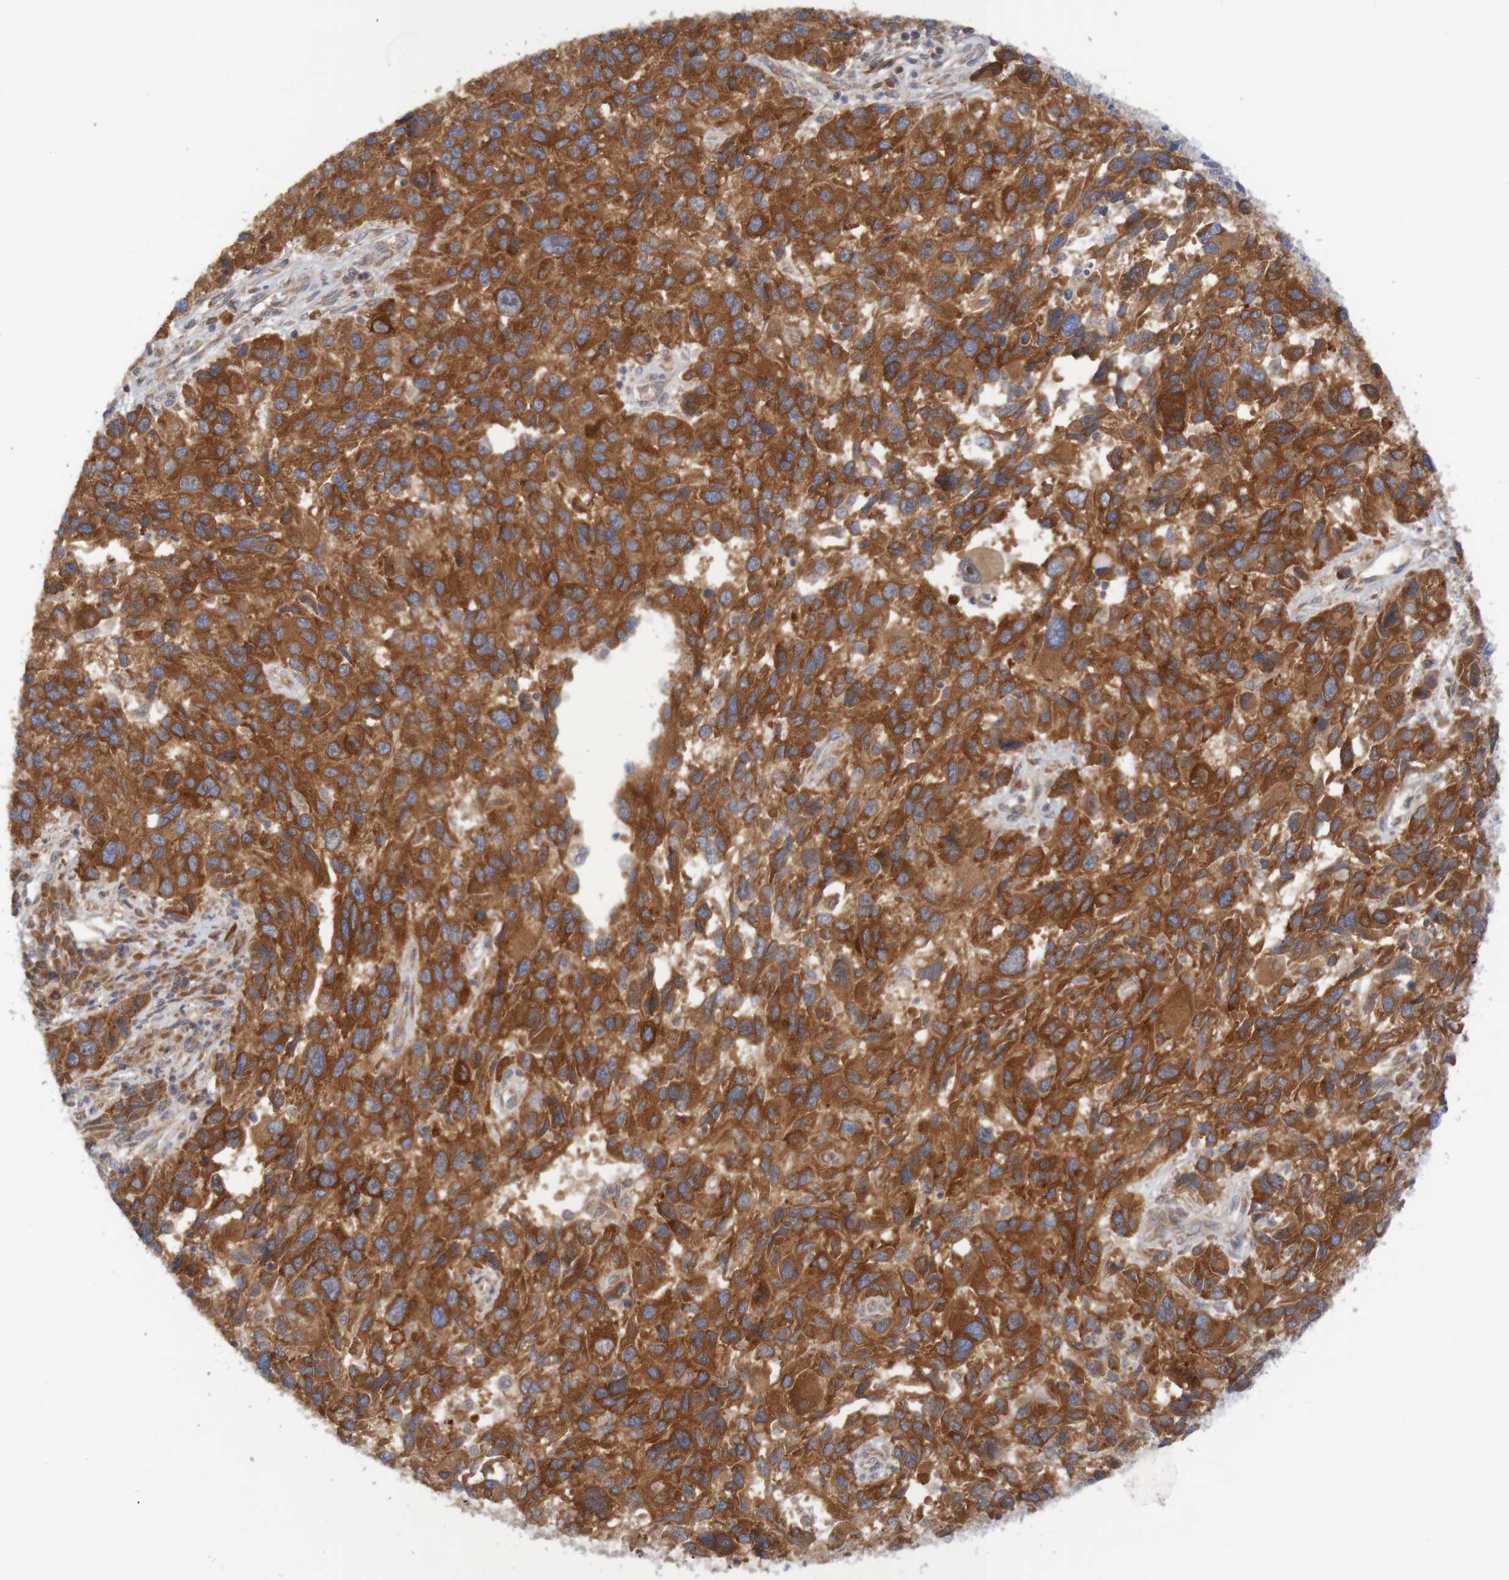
{"staining": {"intensity": "strong", "quantity": ">75%", "location": "cytoplasmic/membranous"}, "tissue": "melanoma", "cell_type": "Tumor cells", "image_type": "cancer", "snomed": [{"axis": "morphology", "description": "Malignant melanoma, NOS"}, {"axis": "topography", "description": "Skin"}], "caption": "DAB (3,3'-diaminobenzidine) immunohistochemical staining of malignant melanoma demonstrates strong cytoplasmic/membranous protein staining in approximately >75% of tumor cells.", "gene": "LRRC47", "patient": {"sex": "male", "age": 53}}